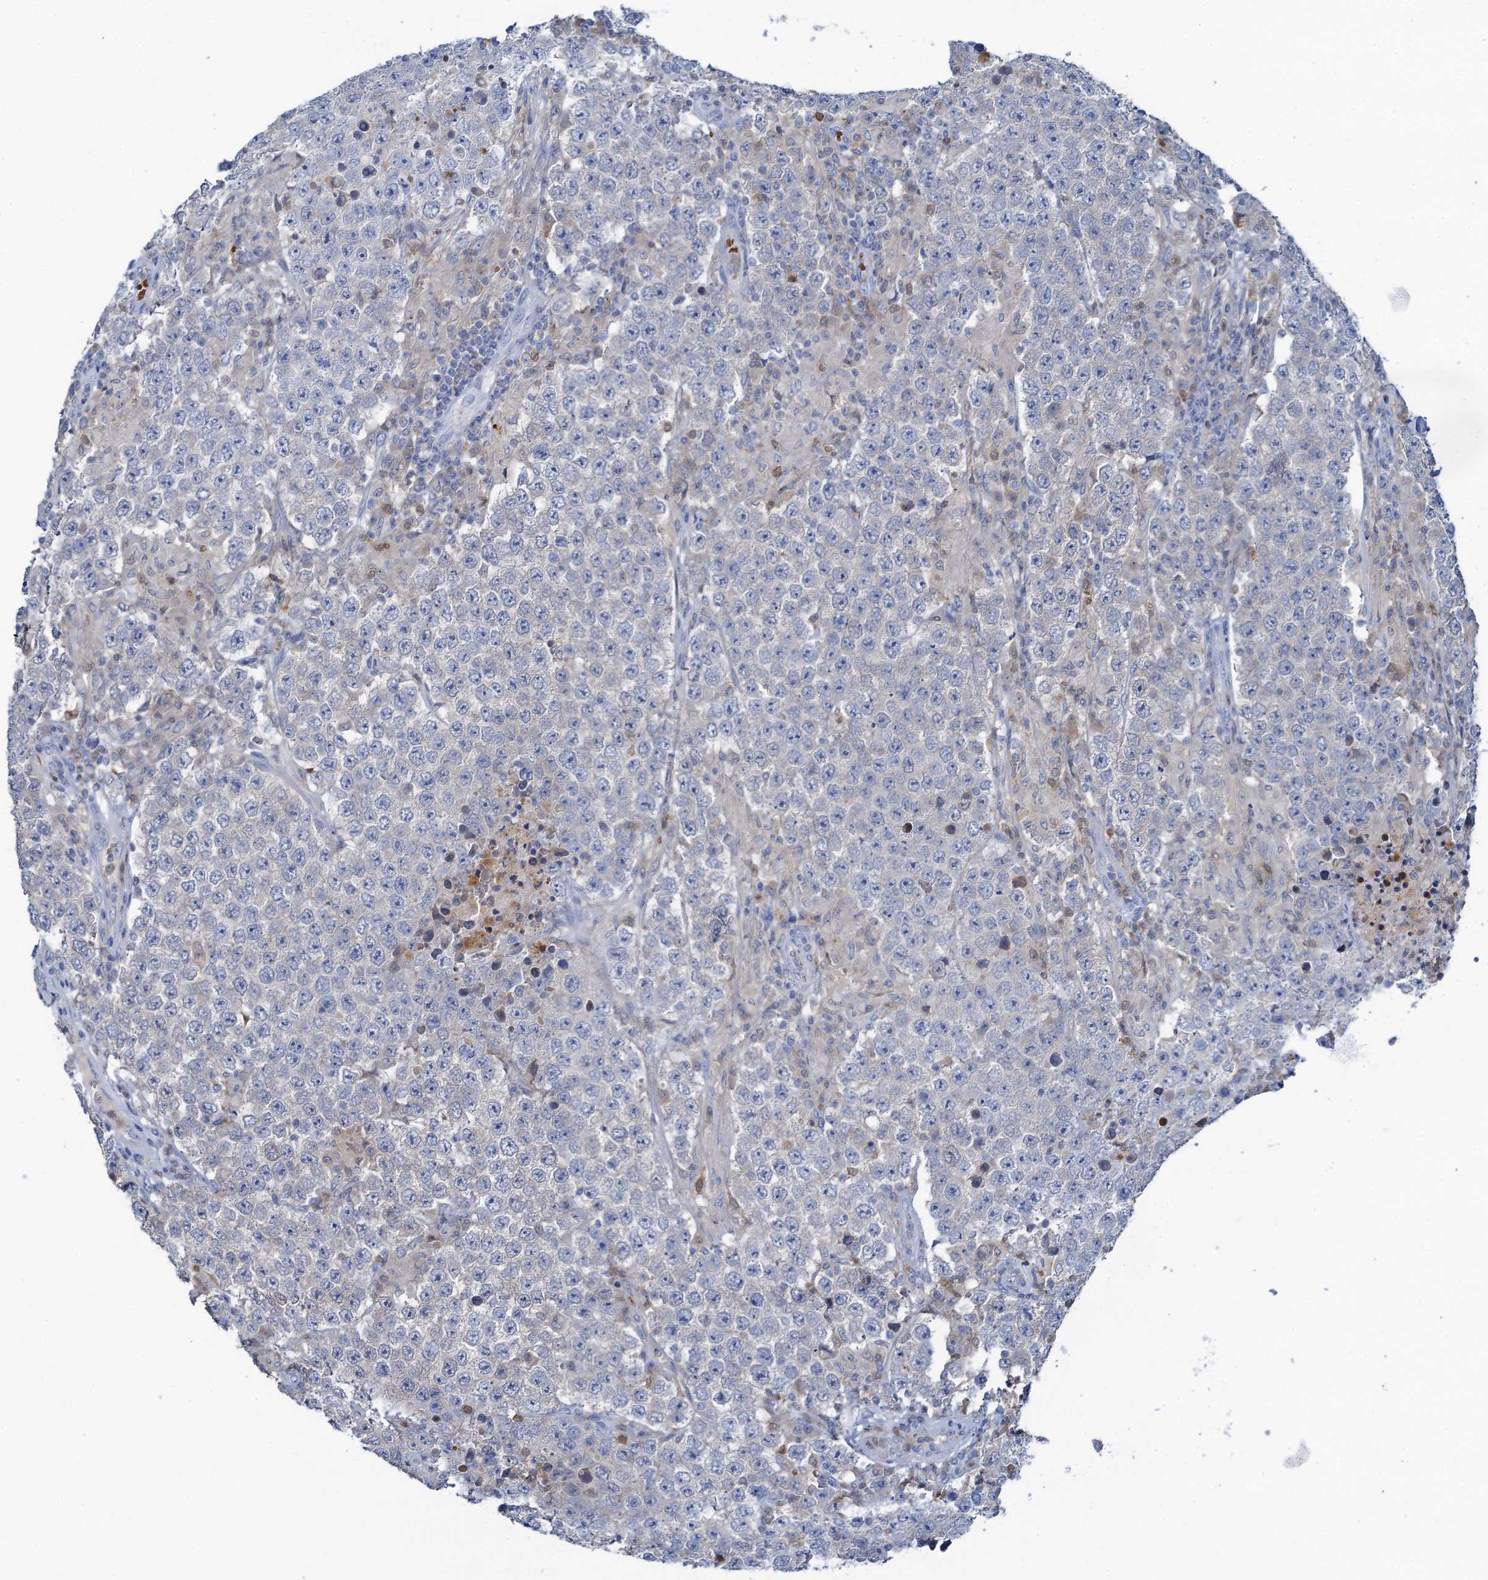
{"staining": {"intensity": "negative", "quantity": "none", "location": "none"}, "tissue": "testis cancer", "cell_type": "Tumor cells", "image_type": "cancer", "snomed": [{"axis": "morphology", "description": "Normal tissue, NOS"}, {"axis": "morphology", "description": "Urothelial carcinoma, High grade"}, {"axis": "morphology", "description": "Seminoma, NOS"}, {"axis": "morphology", "description": "Carcinoma, Embryonal, NOS"}, {"axis": "topography", "description": "Urinary bladder"}, {"axis": "topography", "description": "Testis"}], "caption": "Immunohistochemical staining of human high-grade urothelial carcinoma (testis) demonstrates no significant expression in tumor cells. (DAB (3,3'-diaminobenzidine) immunohistochemistry visualized using brightfield microscopy, high magnification).", "gene": "FAH", "patient": {"sex": "male", "age": 41}}